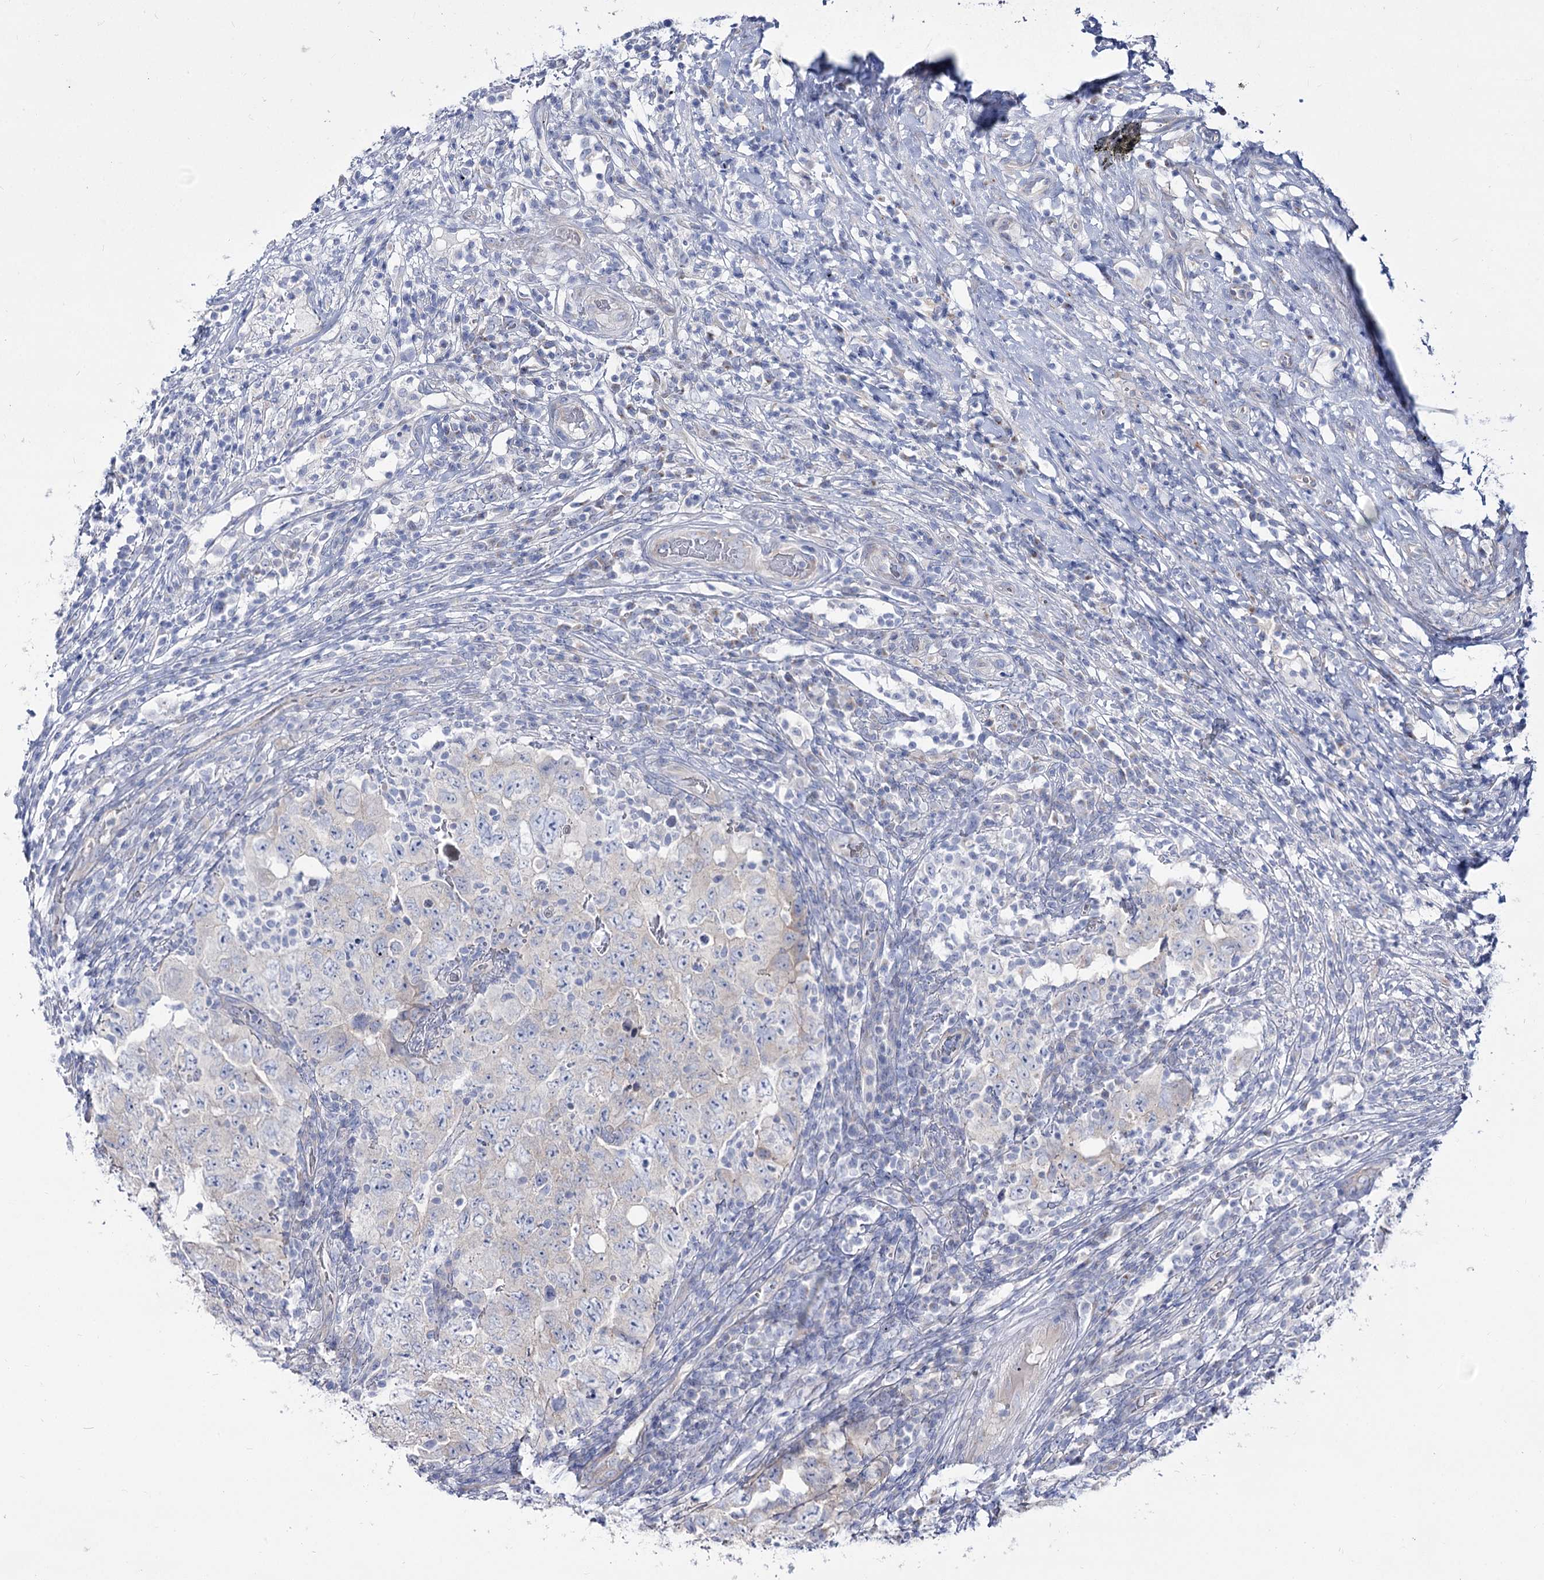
{"staining": {"intensity": "negative", "quantity": "none", "location": "none"}, "tissue": "testis cancer", "cell_type": "Tumor cells", "image_type": "cancer", "snomed": [{"axis": "morphology", "description": "Carcinoma, Embryonal, NOS"}, {"axis": "topography", "description": "Testis"}], "caption": "Immunohistochemistry image of neoplastic tissue: human testis embryonal carcinoma stained with DAB (3,3'-diaminobenzidine) shows no significant protein positivity in tumor cells.", "gene": "SUOX", "patient": {"sex": "male", "age": 26}}